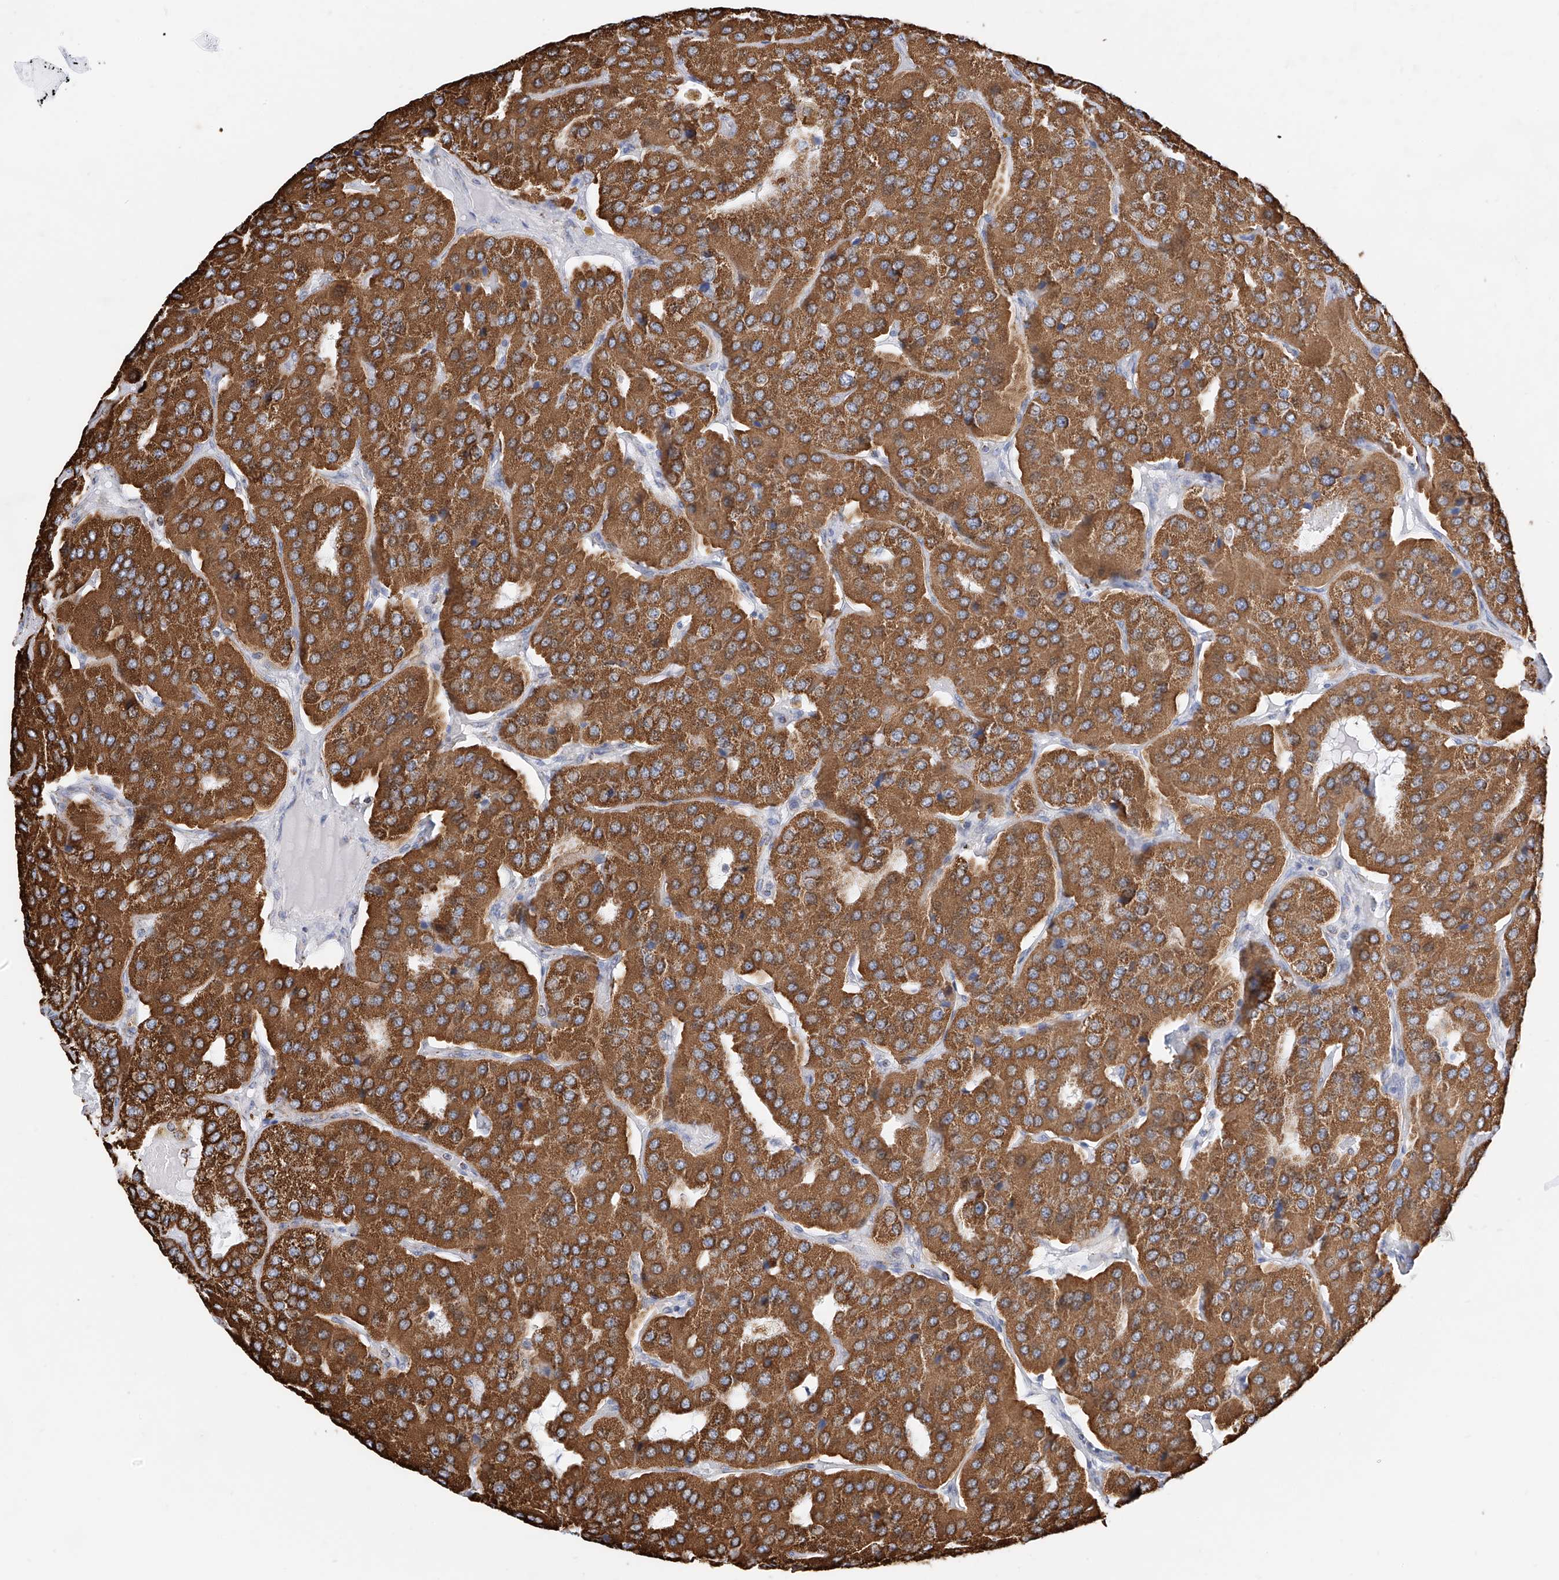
{"staining": {"intensity": "strong", "quantity": ">75%", "location": "cytoplasmic/membranous"}, "tissue": "parathyroid gland", "cell_type": "Glandular cells", "image_type": "normal", "snomed": [{"axis": "morphology", "description": "Normal tissue, NOS"}, {"axis": "morphology", "description": "Adenoma, NOS"}, {"axis": "topography", "description": "Parathyroid gland"}], "caption": "Parathyroid gland was stained to show a protein in brown. There is high levels of strong cytoplasmic/membranous staining in approximately >75% of glandular cells. Ihc stains the protein of interest in brown and the nuclei are stained blue.", "gene": "NALCN", "patient": {"sex": "female", "age": 86}}